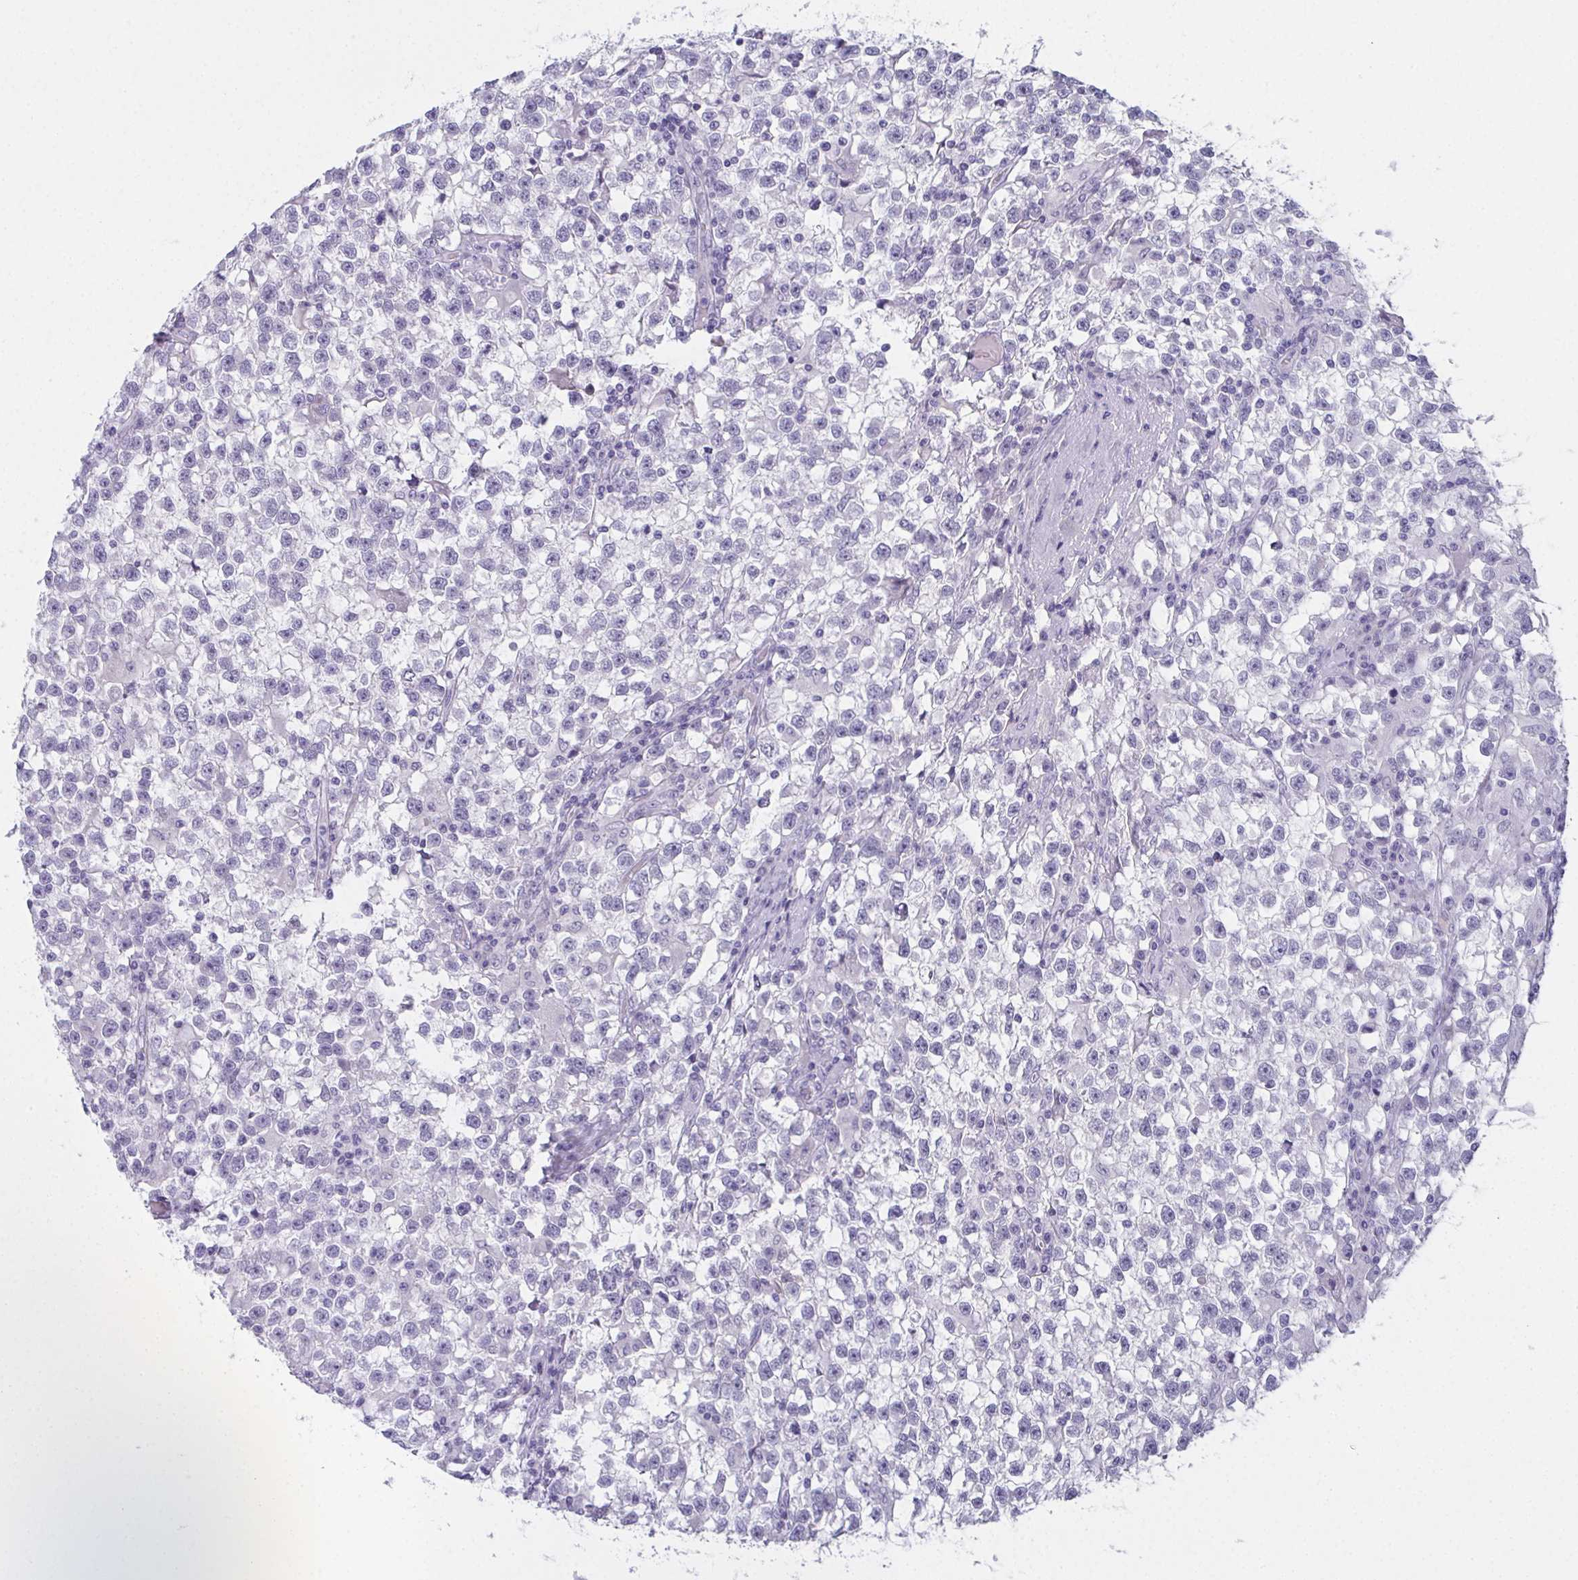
{"staining": {"intensity": "negative", "quantity": "none", "location": "none"}, "tissue": "testis cancer", "cell_type": "Tumor cells", "image_type": "cancer", "snomed": [{"axis": "morphology", "description": "Seminoma, NOS"}, {"axis": "topography", "description": "Testis"}], "caption": "A micrograph of human seminoma (testis) is negative for staining in tumor cells. (Stains: DAB immunohistochemistry (IHC) with hematoxylin counter stain, Microscopy: brightfield microscopy at high magnification).", "gene": "SLC36A2", "patient": {"sex": "male", "age": 31}}